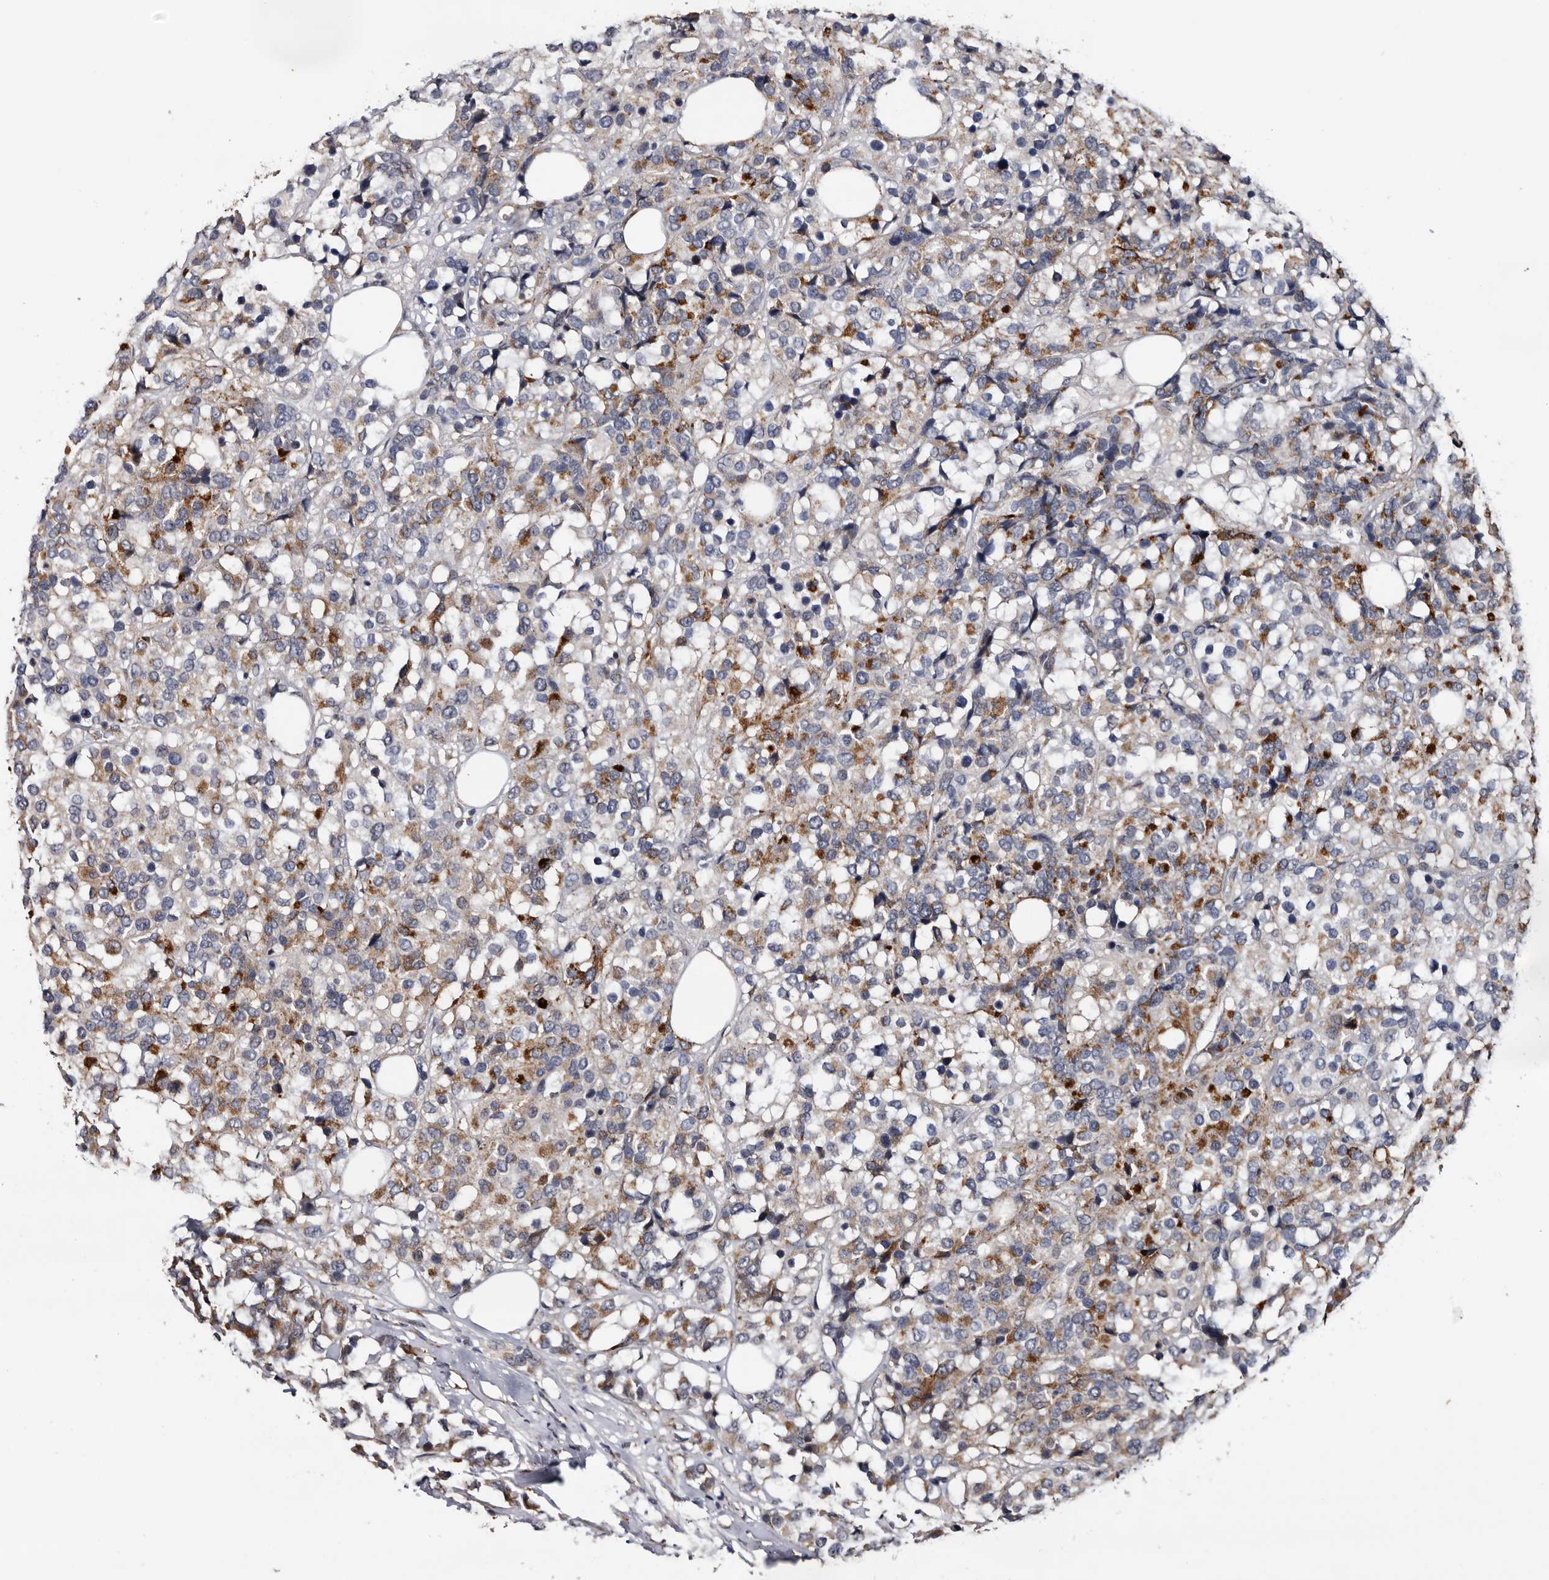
{"staining": {"intensity": "moderate", "quantity": "<25%", "location": "cytoplasmic/membranous"}, "tissue": "breast cancer", "cell_type": "Tumor cells", "image_type": "cancer", "snomed": [{"axis": "morphology", "description": "Lobular carcinoma"}, {"axis": "topography", "description": "Breast"}], "caption": "Lobular carcinoma (breast) stained with a protein marker exhibits moderate staining in tumor cells.", "gene": "ARMCX2", "patient": {"sex": "female", "age": 59}}